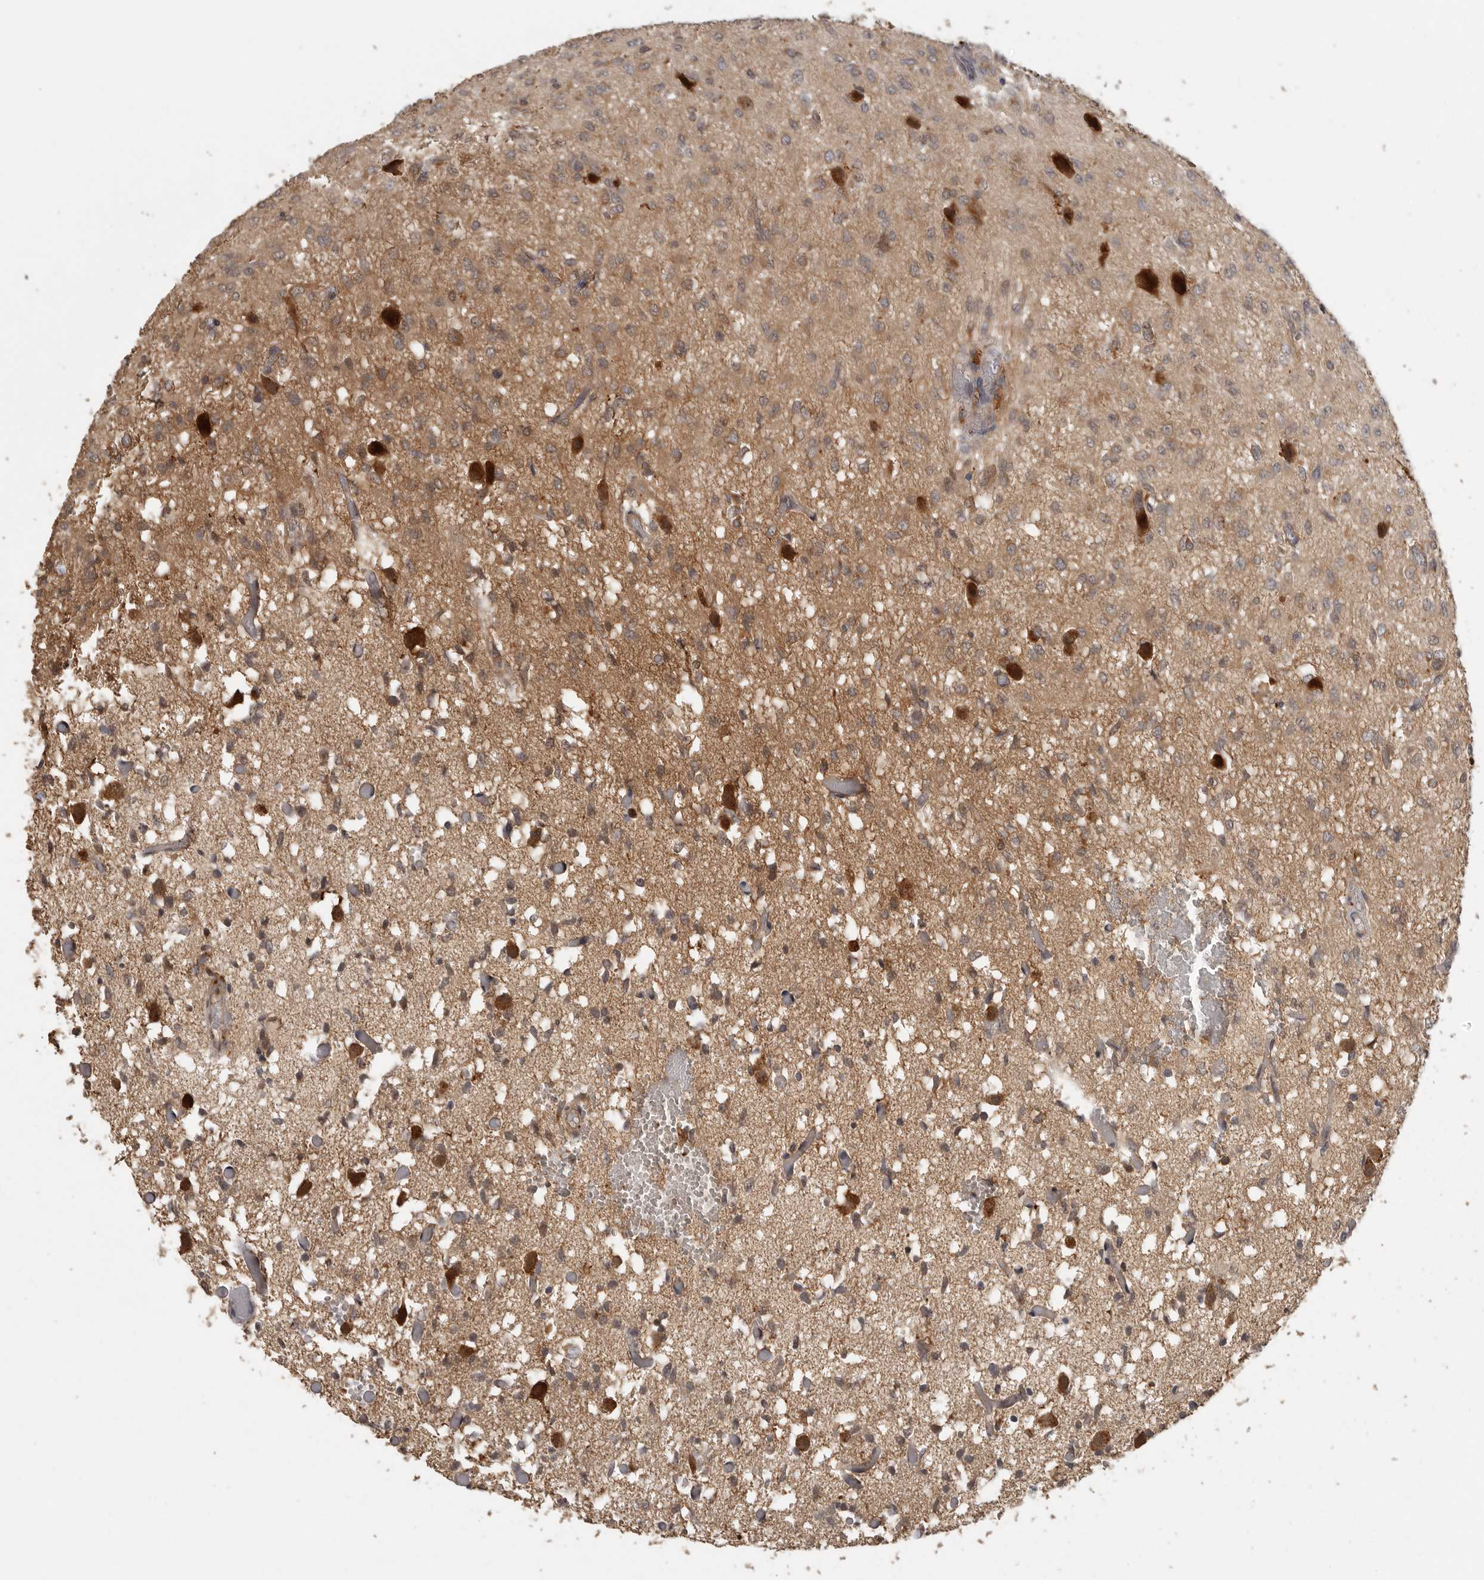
{"staining": {"intensity": "moderate", "quantity": "25%-75%", "location": "cytoplasmic/membranous,nuclear"}, "tissue": "glioma", "cell_type": "Tumor cells", "image_type": "cancer", "snomed": [{"axis": "morphology", "description": "Glioma, malignant, High grade"}, {"axis": "topography", "description": "Brain"}], "caption": "Tumor cells display medium levels of moderate cytoplasmic/membranous and nuclear expression in about 25%-75% of cells in glioma.", "gene": "CCT8", "patient": {"sex": "female", "age": 59}}